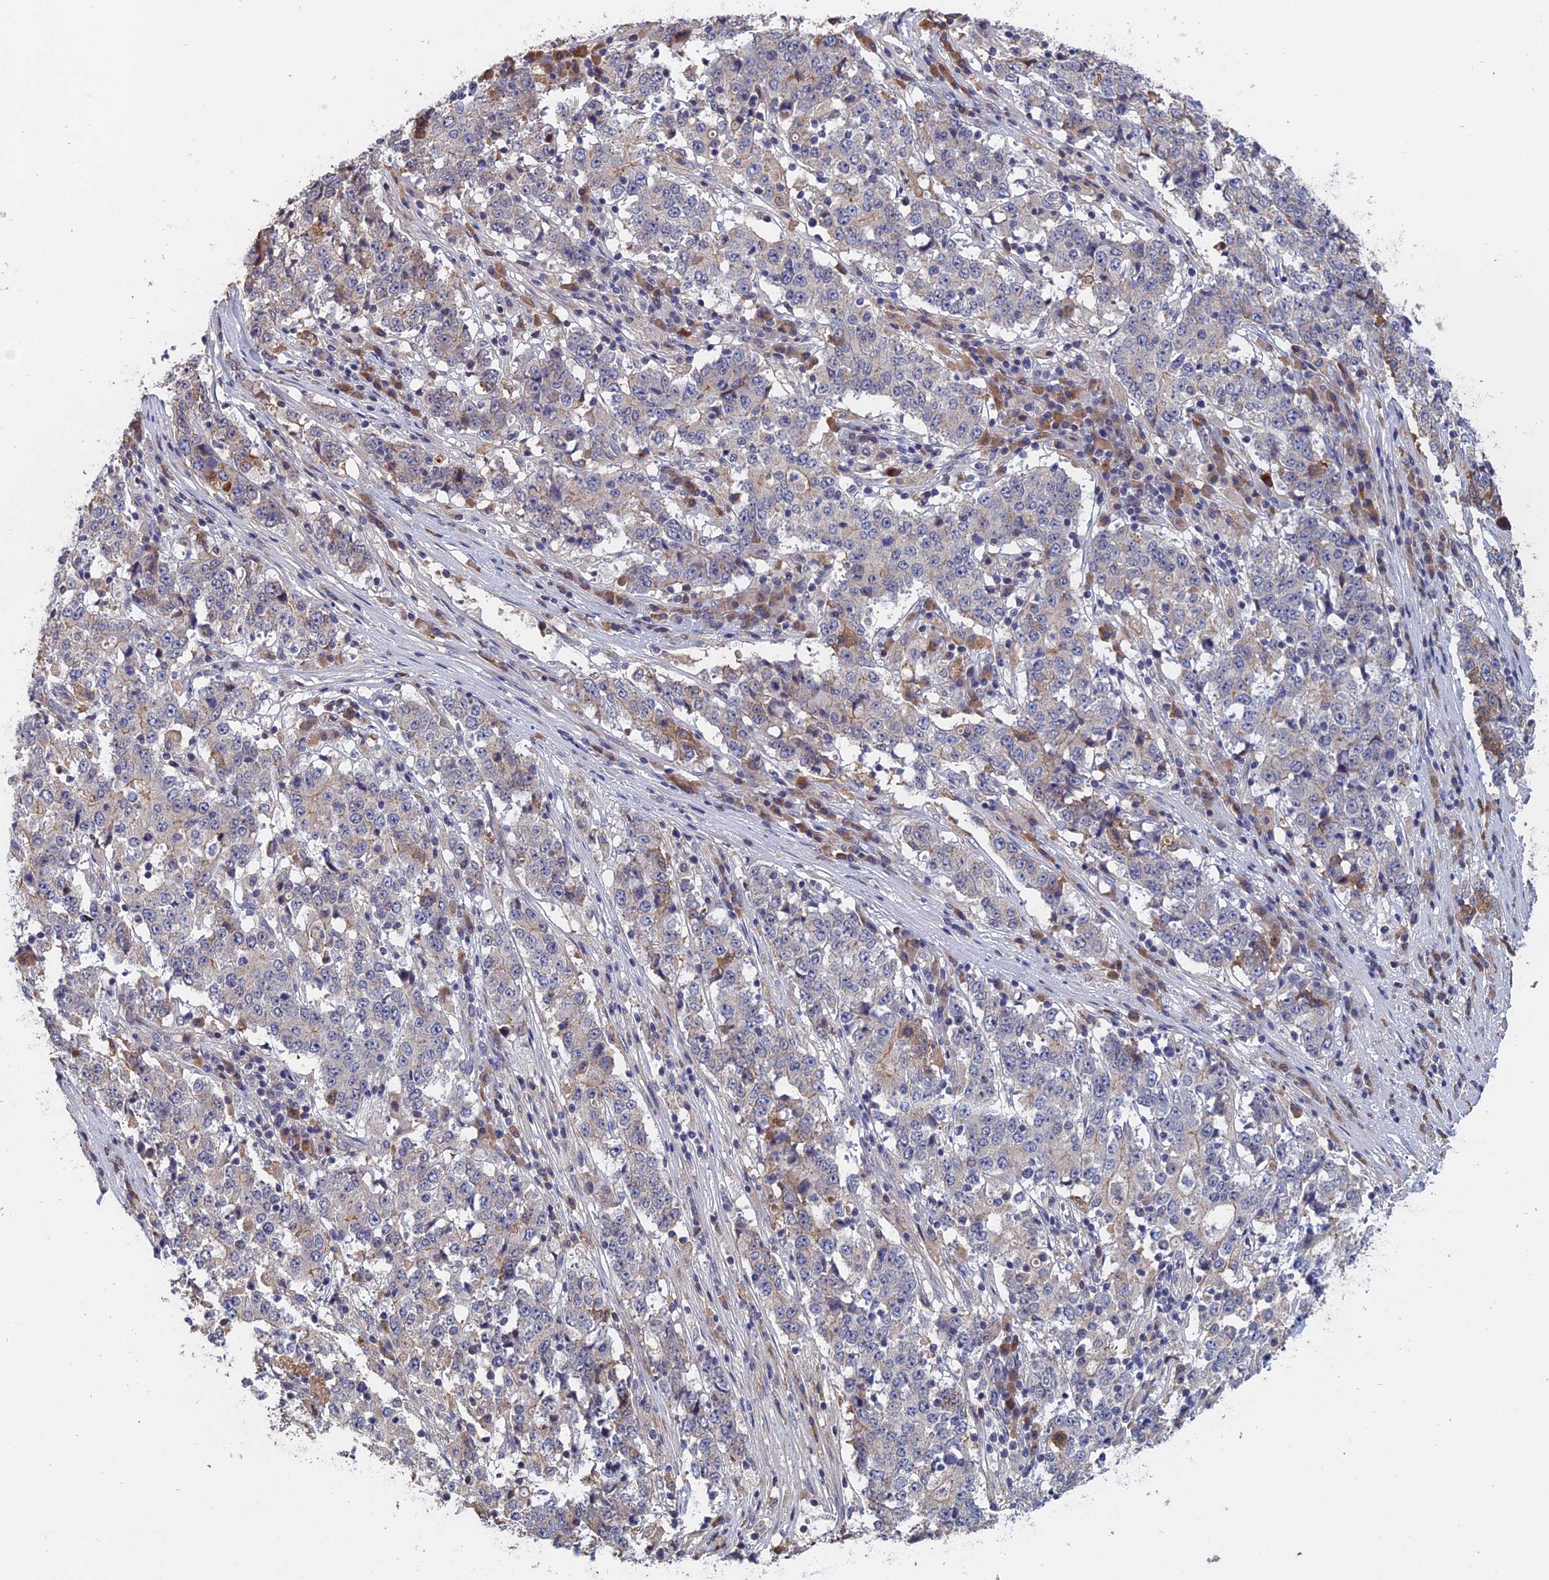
{"staining": {"intensity": "negative", "quantity": "none", "location": "none"}, "tissue": "stomach cancer", "cell_type": "Tumor cells", "image_type": "cancer", "snomed": [{"axis": "morphology", "description": "Adenocarcinoma, NOS"}, {"axis": "topography", "description": "Stomach"}], "caption": "A high-resolution histopathology image shows immunohistochemistry (IHC) staining of stomach cancer, which demonstrates no significant staining in tumor cells.", "gene": "SLC33A1", "patient": {"sex": "male", "age": 59}}